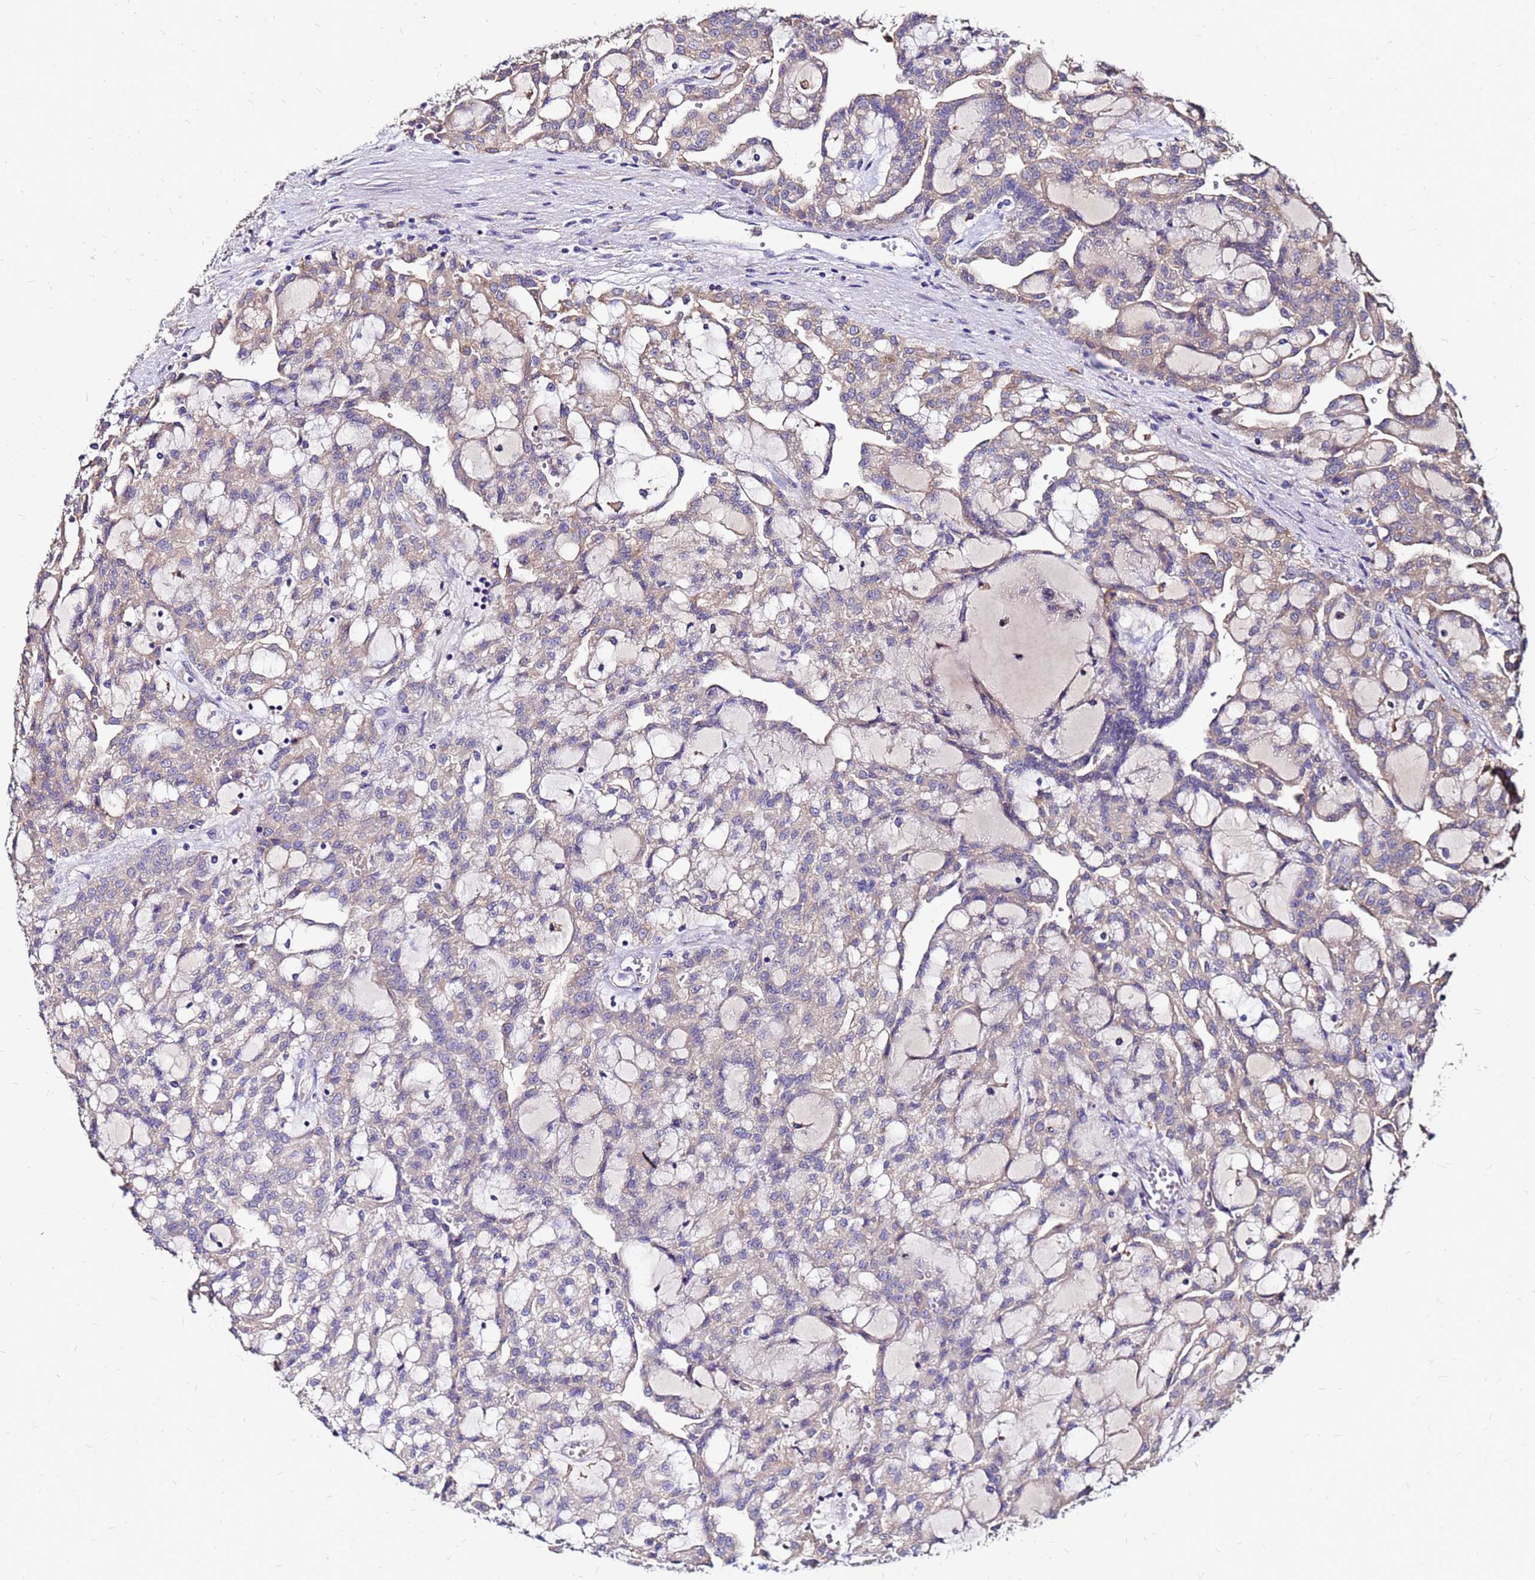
{"staining": {"intensity": "weak", "quantity": "25%-75%", "location": "cytoplasmic/membranous"}, "tissue": "renal cancer", "cell_type": "Tumor cells", "image_type": "cancer", "snomed": [{"axis": "morphology", "description": "Adenocarcinoma, NOS"}, {"axis": "topography", "description": "Kidney"}], "caption": "Protein staining exhibits weak cytoplasmic/membranous staining in about 25%-75% of tumor cells in renal cancer. (brown staining indicates protein expression, while blue staining denotes nuclei).", "gene": "ARHGEF5", "patient": {"sex": "male", "age": 63}}